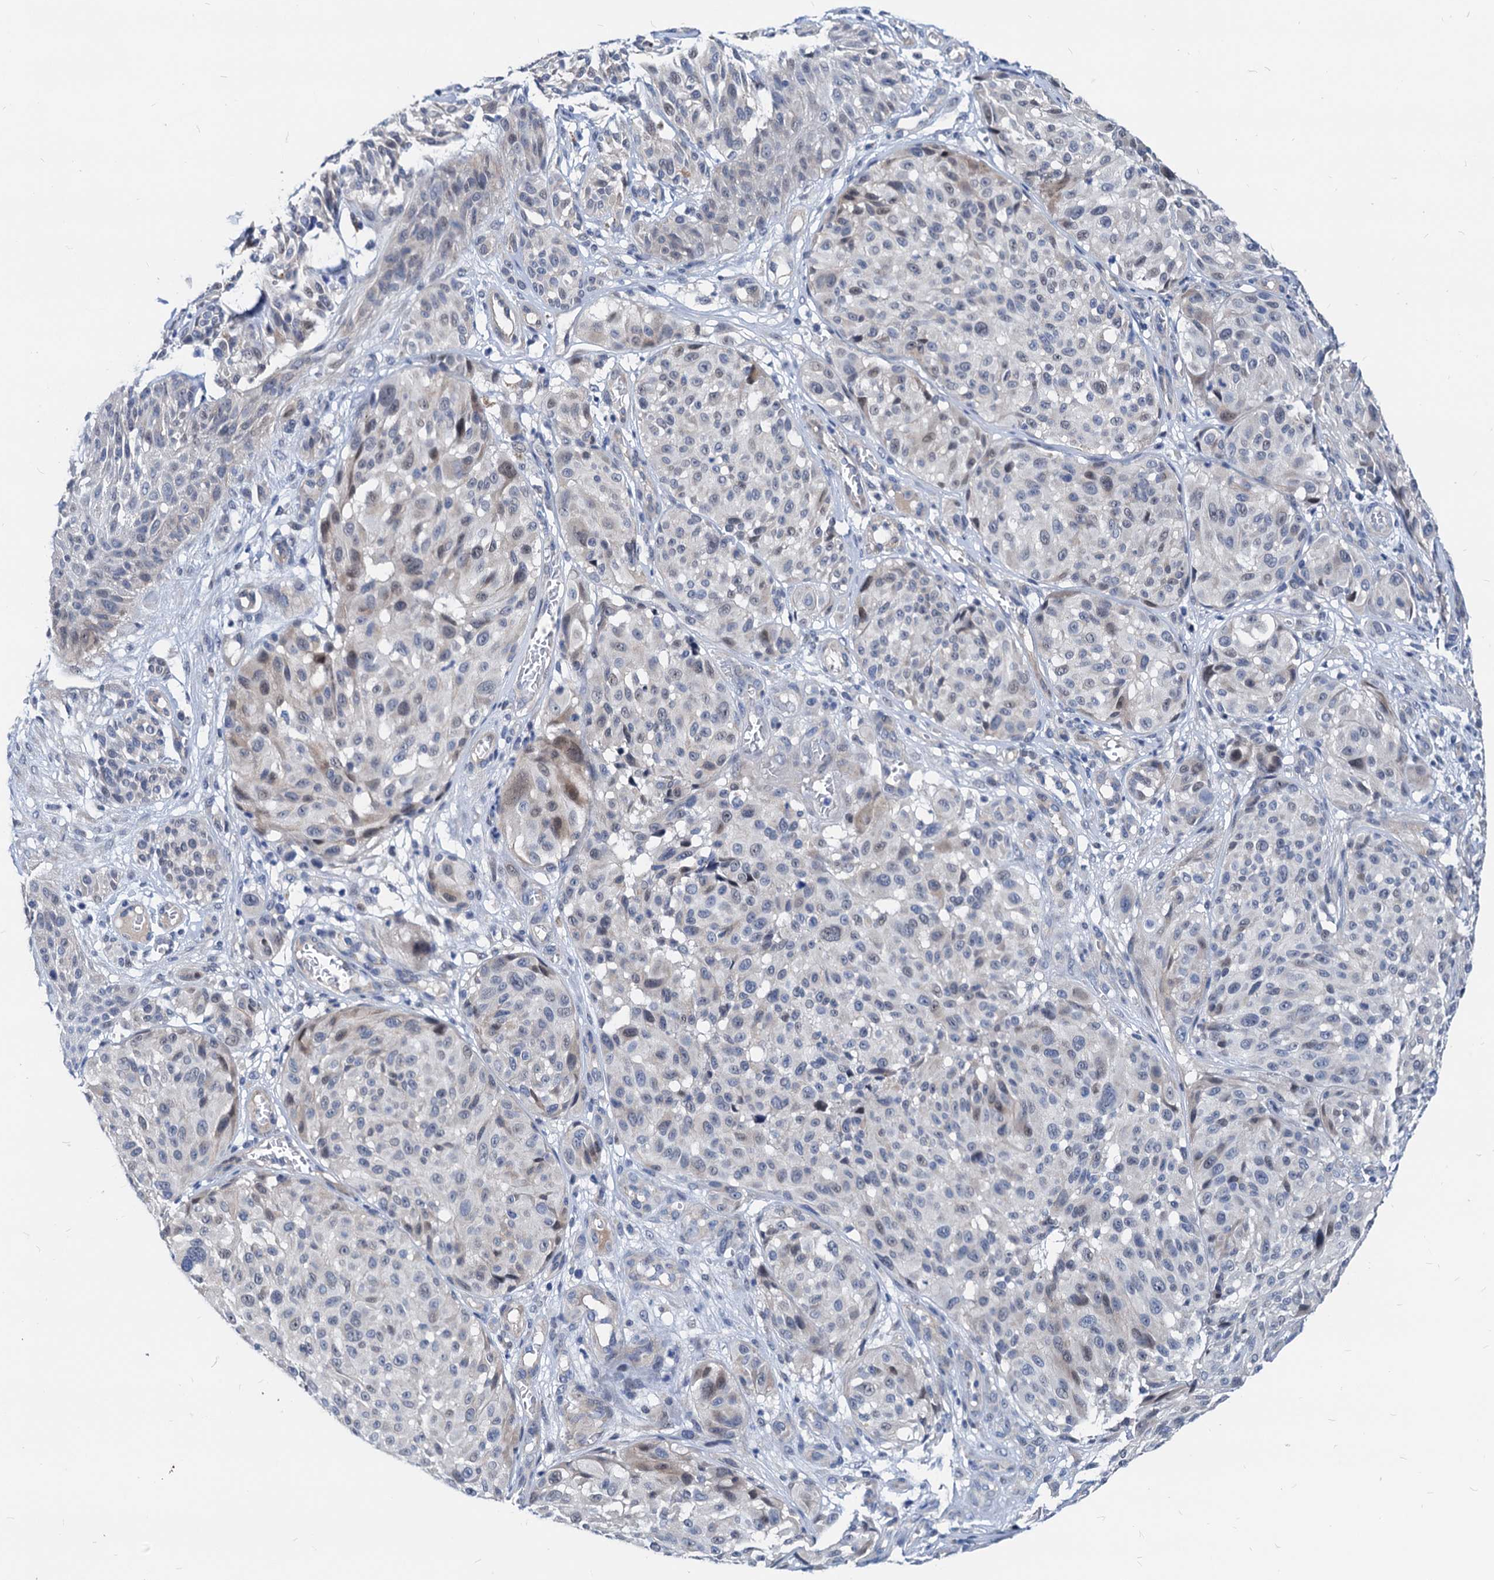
{"staining": {"intensity": "negative", "quantity": "none", "location": "none"}, "tissue": "melanoma", "cell_type": "Tumor cells", "image_type": "cancer", "snomed": [{"axis": "morphology", "description": "Malignant melanoma, NOS"}, {"axis": "topography", "description": "Skin"}], "caption": "This is an immunohistochemistry image of human malignant melanoma. There is no expression in tumor cells.", "gene": "HSF2", "patient": {"sex": "male", "age": 83}}